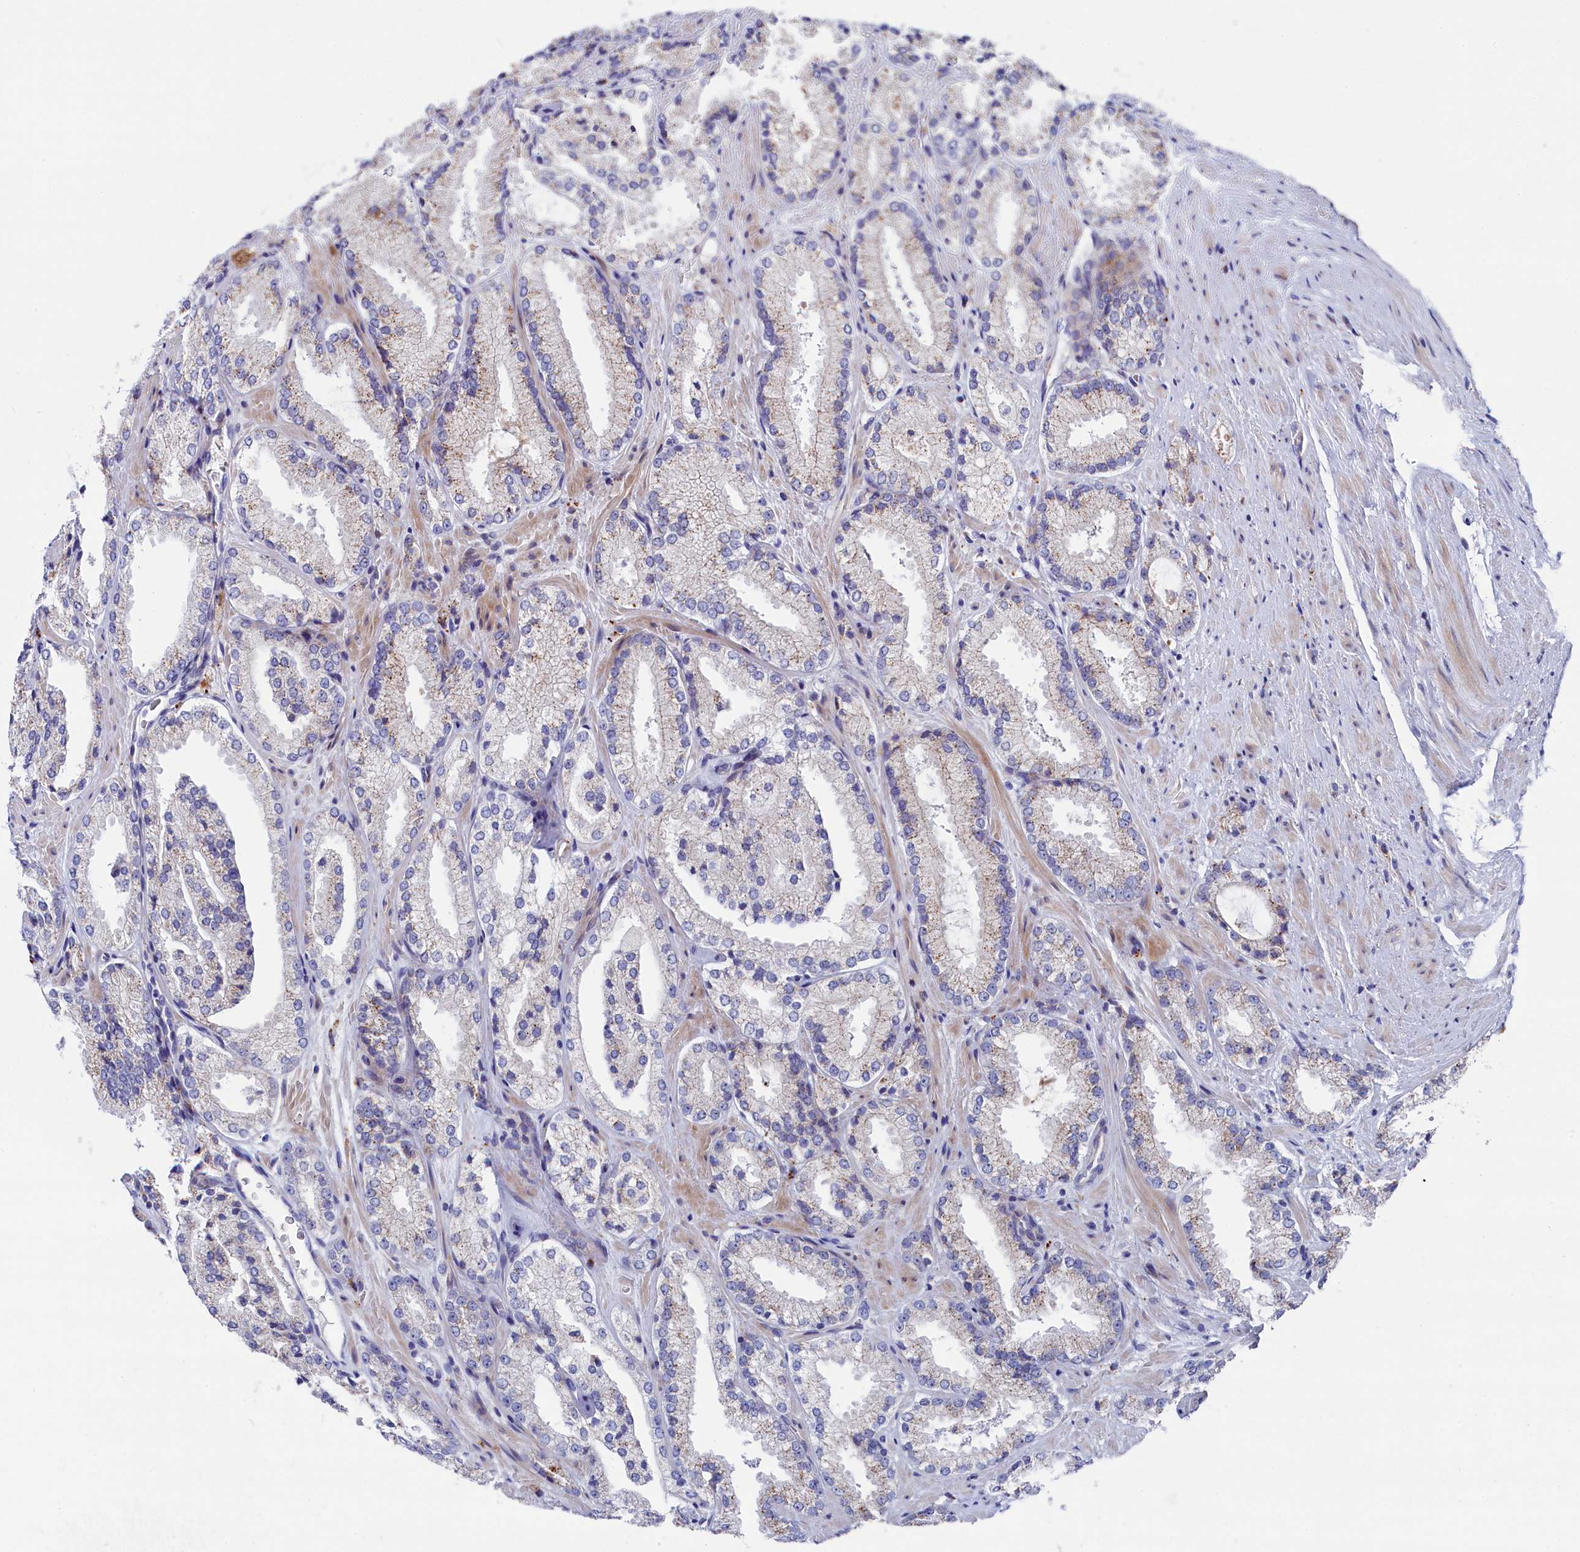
{"staining": {"intensity": "moderate", "quantity": "<25%", "location": "cytoplasmic/membranous"}, "tissue": "prostate cancer", "cell_type": "Tumor cells", "image_type": "cancer", "snomed": [{"axis": "morphology", "description": "Adenocarcinoma, High grade"}, {"axis": "topography", "description": "Prostate"}], "caption": "The immunohistochemical stain shows moderate cytoplasmic/membranous staining in tumor cells of prostate cancer tissue.", "gene": "NUDT7", "patient": {"sex": "male", "age": 73}}